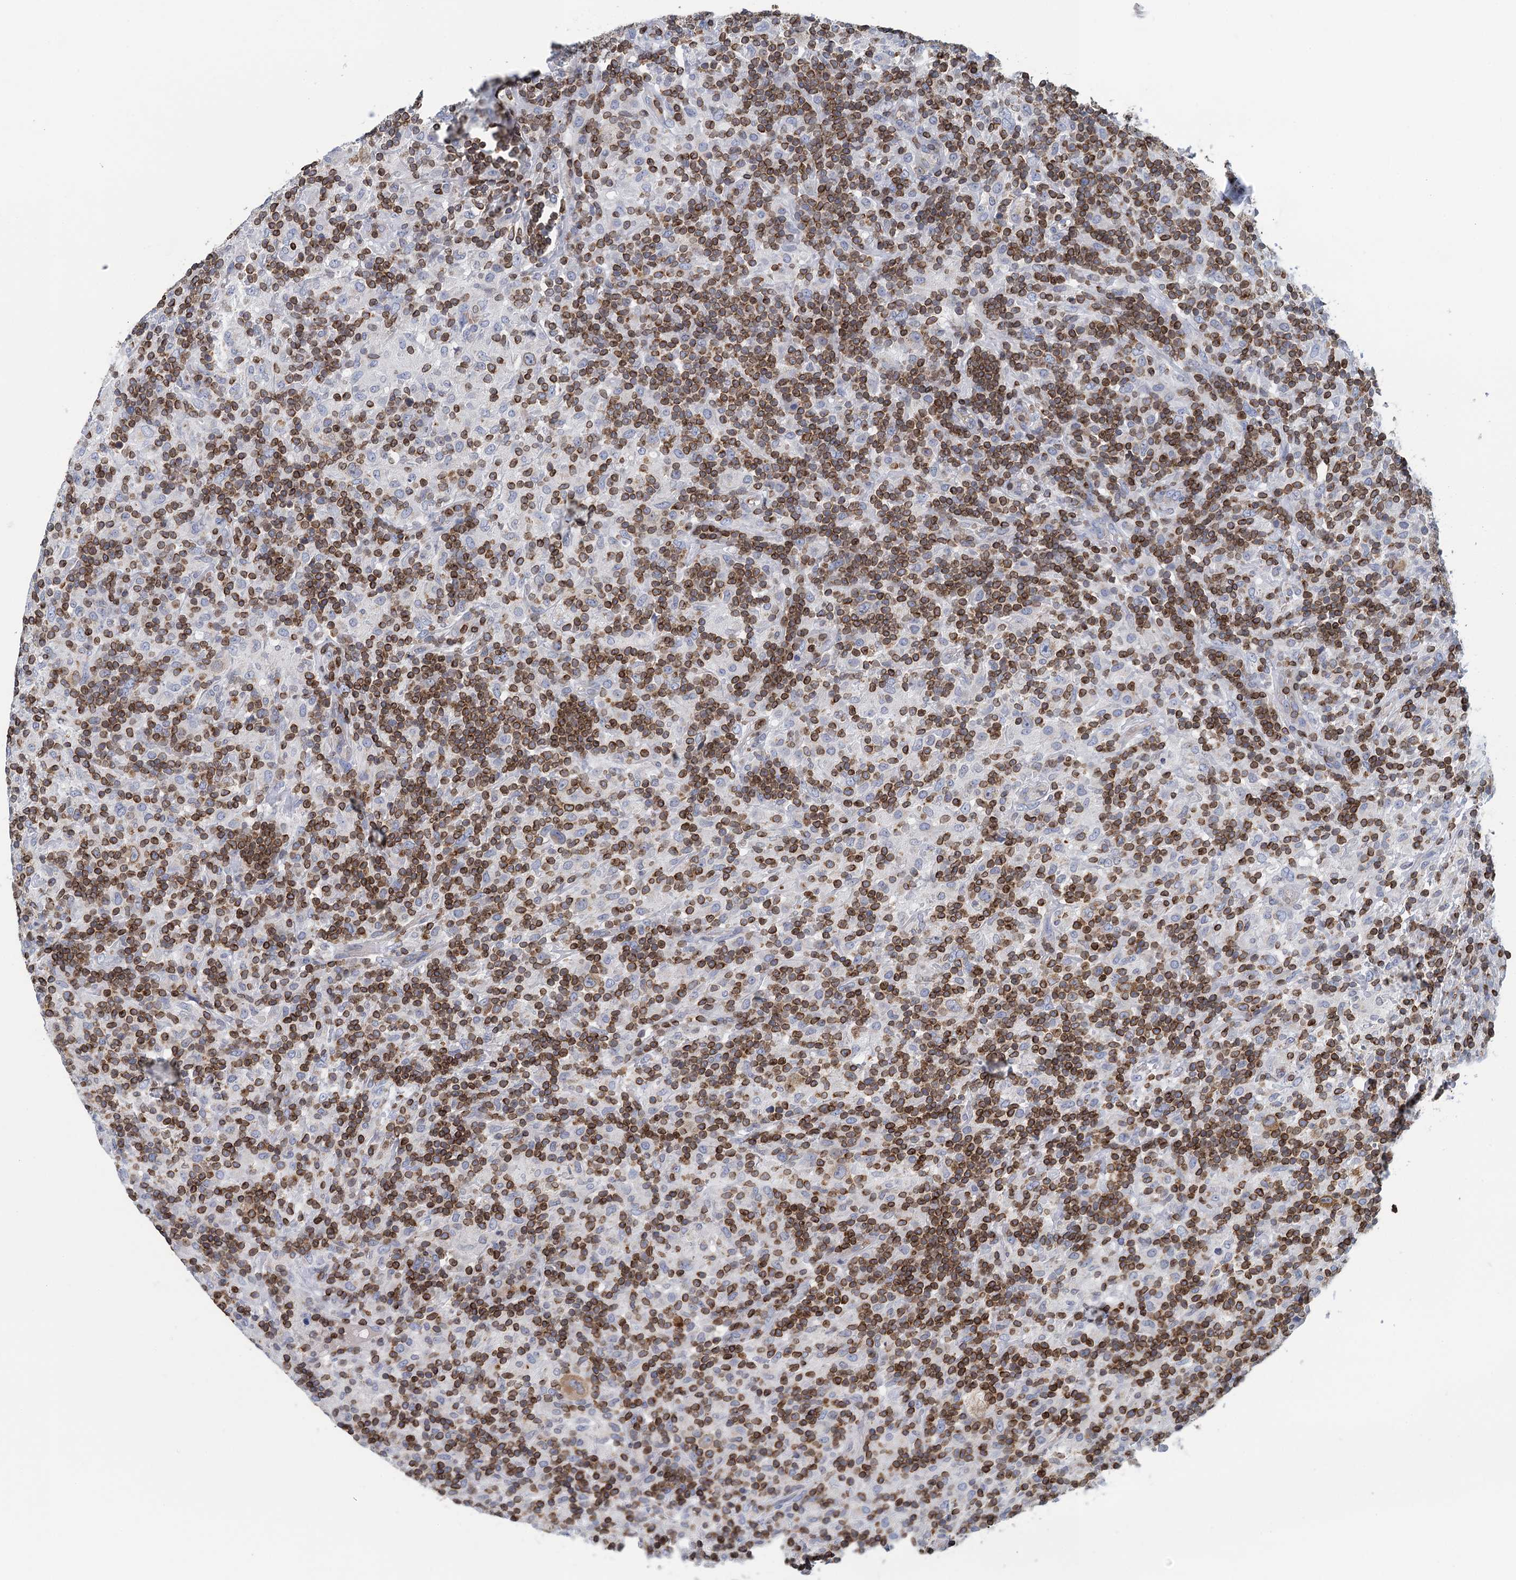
{"staining": {"intensity": "weak", "quantity": "<25%", "location": "cytoplasmic/membranous"}, "tissue": "lymphoma", "cell_type": "Tumor cells", "image_type": "cancer", "snomed": [{"axis": "morphology", "description": "Hodgkin's disease, NOS"}, {"axis": "topography", "description": "Lymph node"}], "caption": "Immunohistochemistry (IHC) image of lymphoma stained for a protein (brown), which demonstrates no expression in tumor cells.", "gene": "TRAF3IP3", "patient": {"sex": "male", "age": 70}}